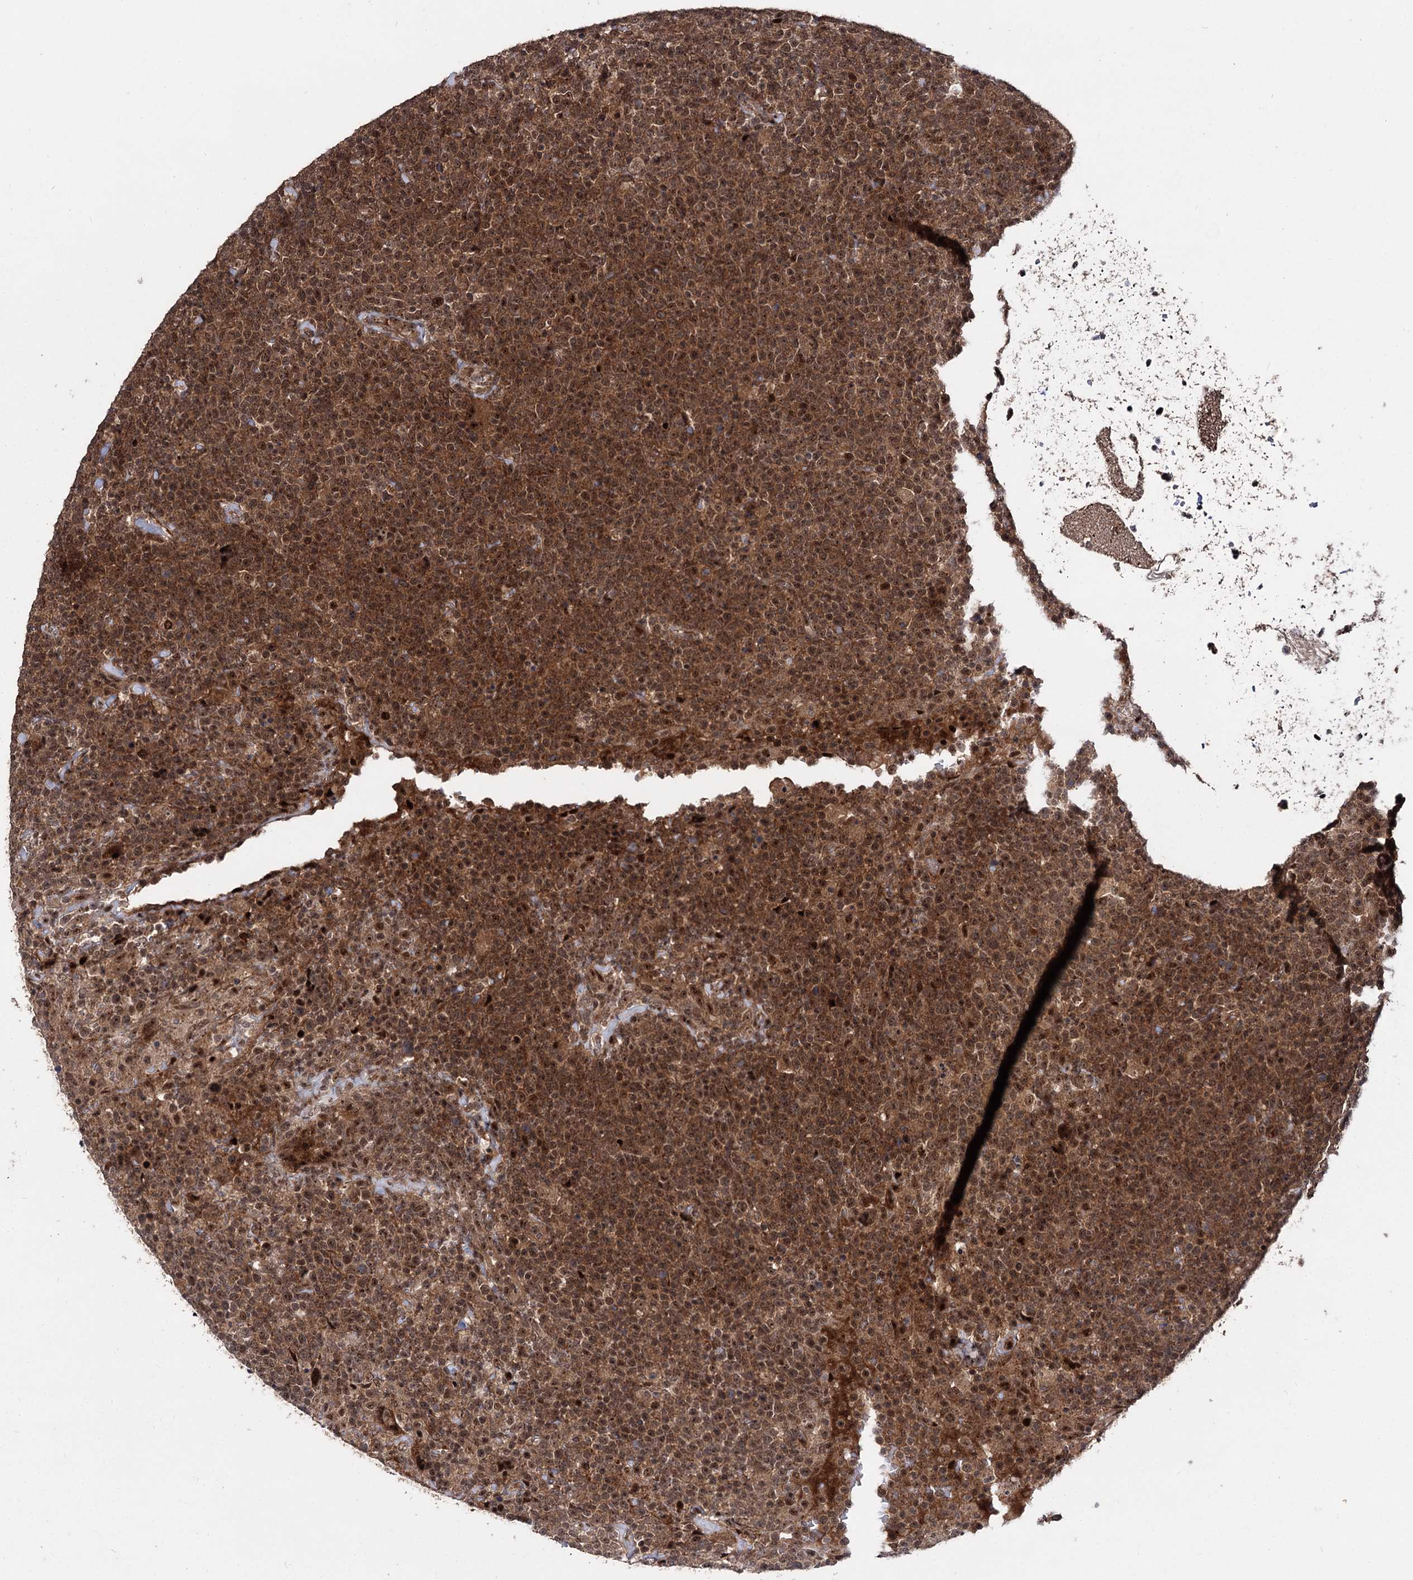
{"staining": {"intensity": "strong", "quantity": ">75%", "location": "cytoplasmic/membranous,nuclear"}, "tissue": "lymphoma", "cell_type": "Tumor cells", "image_type": "cancer", "snomed": [{"axis": "morphology", "description": "Malignant lymphoma, non-Hodgkin's type, High grade"}, {"axis": "topography", "description": "Lymph node"}], "caption": "High-magnification brightfield microscopy of high-grade malignant lymphoma, non-Hodgkin's type stained with DAB (3,3'-diaminobenzidine) (brown) and counterstained with hematoxylin (blue). tumor cells exhibit strong cytoplasmic/membranous and nuclear positivity is appreciated in approximately>75% of cells.", "gene": "MKNK2", "patient": {"sex": "male", "age": 61}}